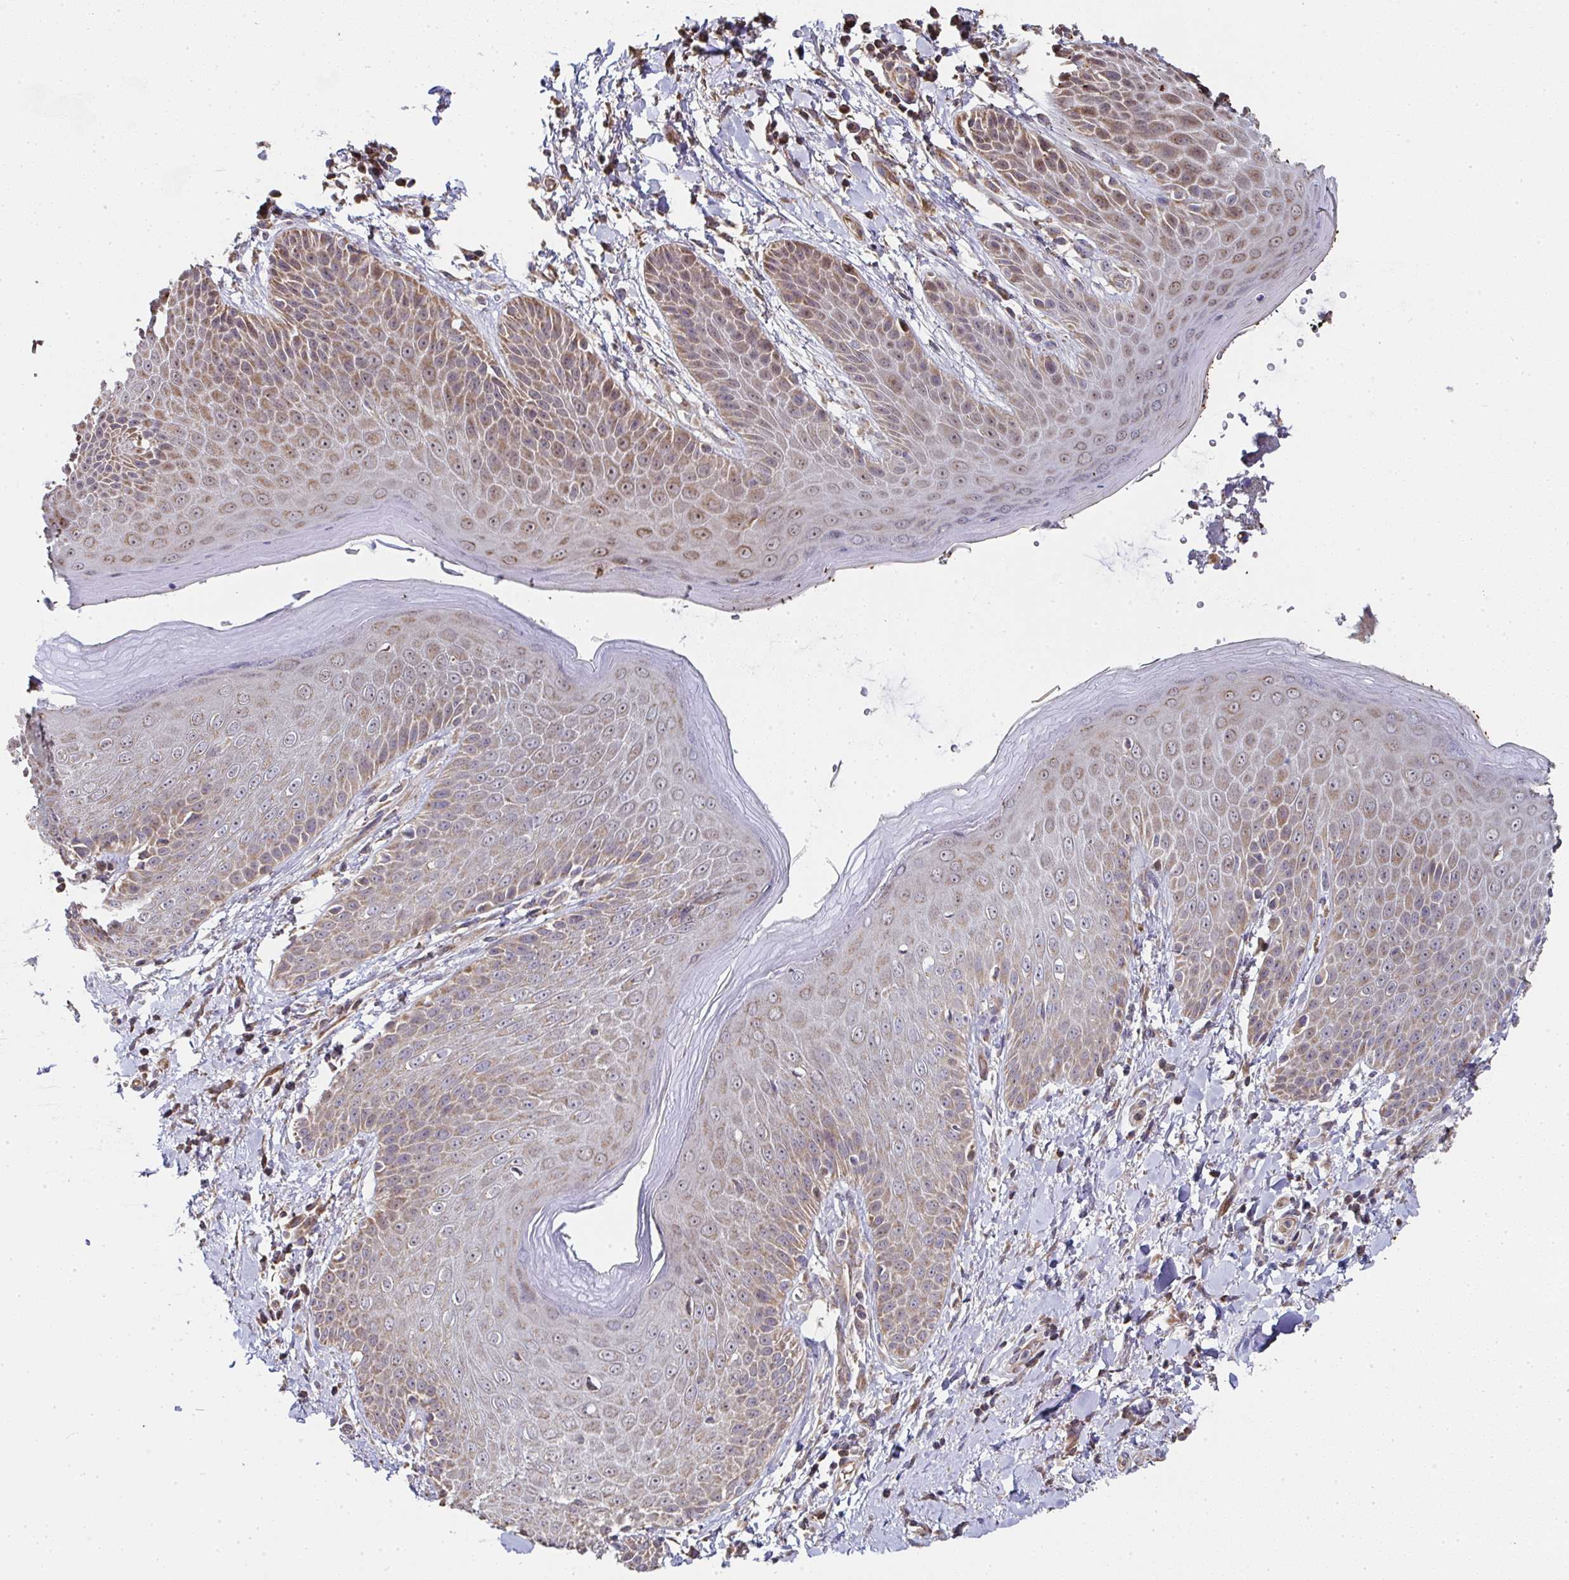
{"staining": {"intensity": "moderate", "quantity": ">75%", "location": "cytoplasmic/membranous"}, "tissue": "skin", "cell_type": "Epidermal cells", "image_type": "normal", "snomed": [{"axis": "morphology", "description": "Normal tissue, NOS"}, {"axis": "topography", "description": "Anal"}, {"axis": "topography", "description": "Peripheral nerve tissue"}], "caption": "Immunohistochemistry (IHC) (DAB (3,3'-diaminobenzidine)) staining of unremarkable skin demonstrates moderate cytoplasmic/membranous protein positivity in about >75% of epidermal cells. The protein is stained brown, and the nuclei are stained in blue (DAB IHC with brightfield microscopy, high magnification).", "gene": "AGTPBP1", "patient": {"sex": "male", "age": 51}}